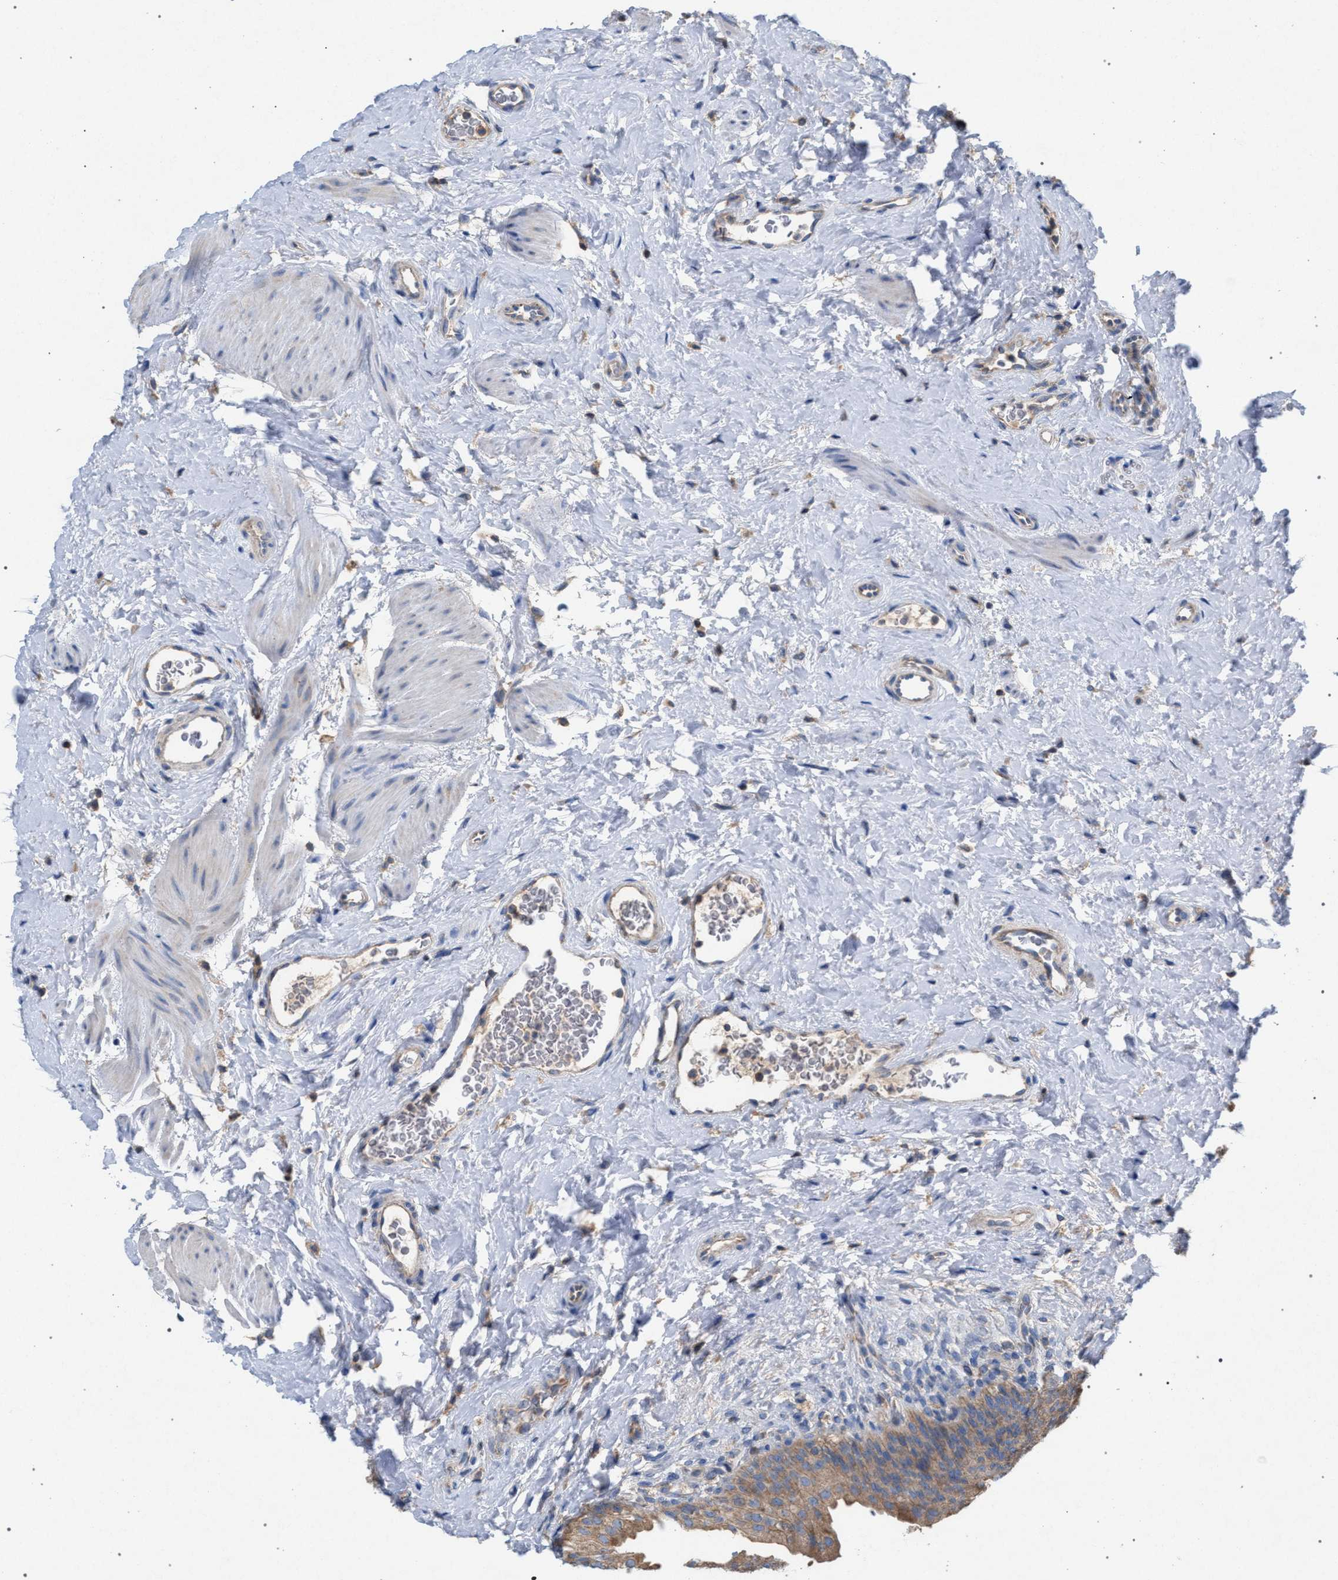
{"staining": {"intensity": "moderate", "quantity": ">75%", "location": "cytoplasmic/membranous"}, "tissue": "urinary bladder", "cell_type": "Urothelial cells", "image_type": "normal", "snomed": [{"axis": "morphology", "description": "Normal tissue, NOS"}, {"axis": "topography", "description": "Urinary bladder"}], "caption": "IHC staining of unremarkable urinary bladder, which demonstrates medium levels of moderate cytoplasmic/membranous positivity in approximately >75% of urothelial cells indicating moderate cytoplasmic/membranous protein positivity. The staining was performed using DAB (brown) for protein detection and nuclei were counterstained in hematoxylin (blue).", "gene": "VPS13A", "patient": {"sex": "female", "age": 79}}